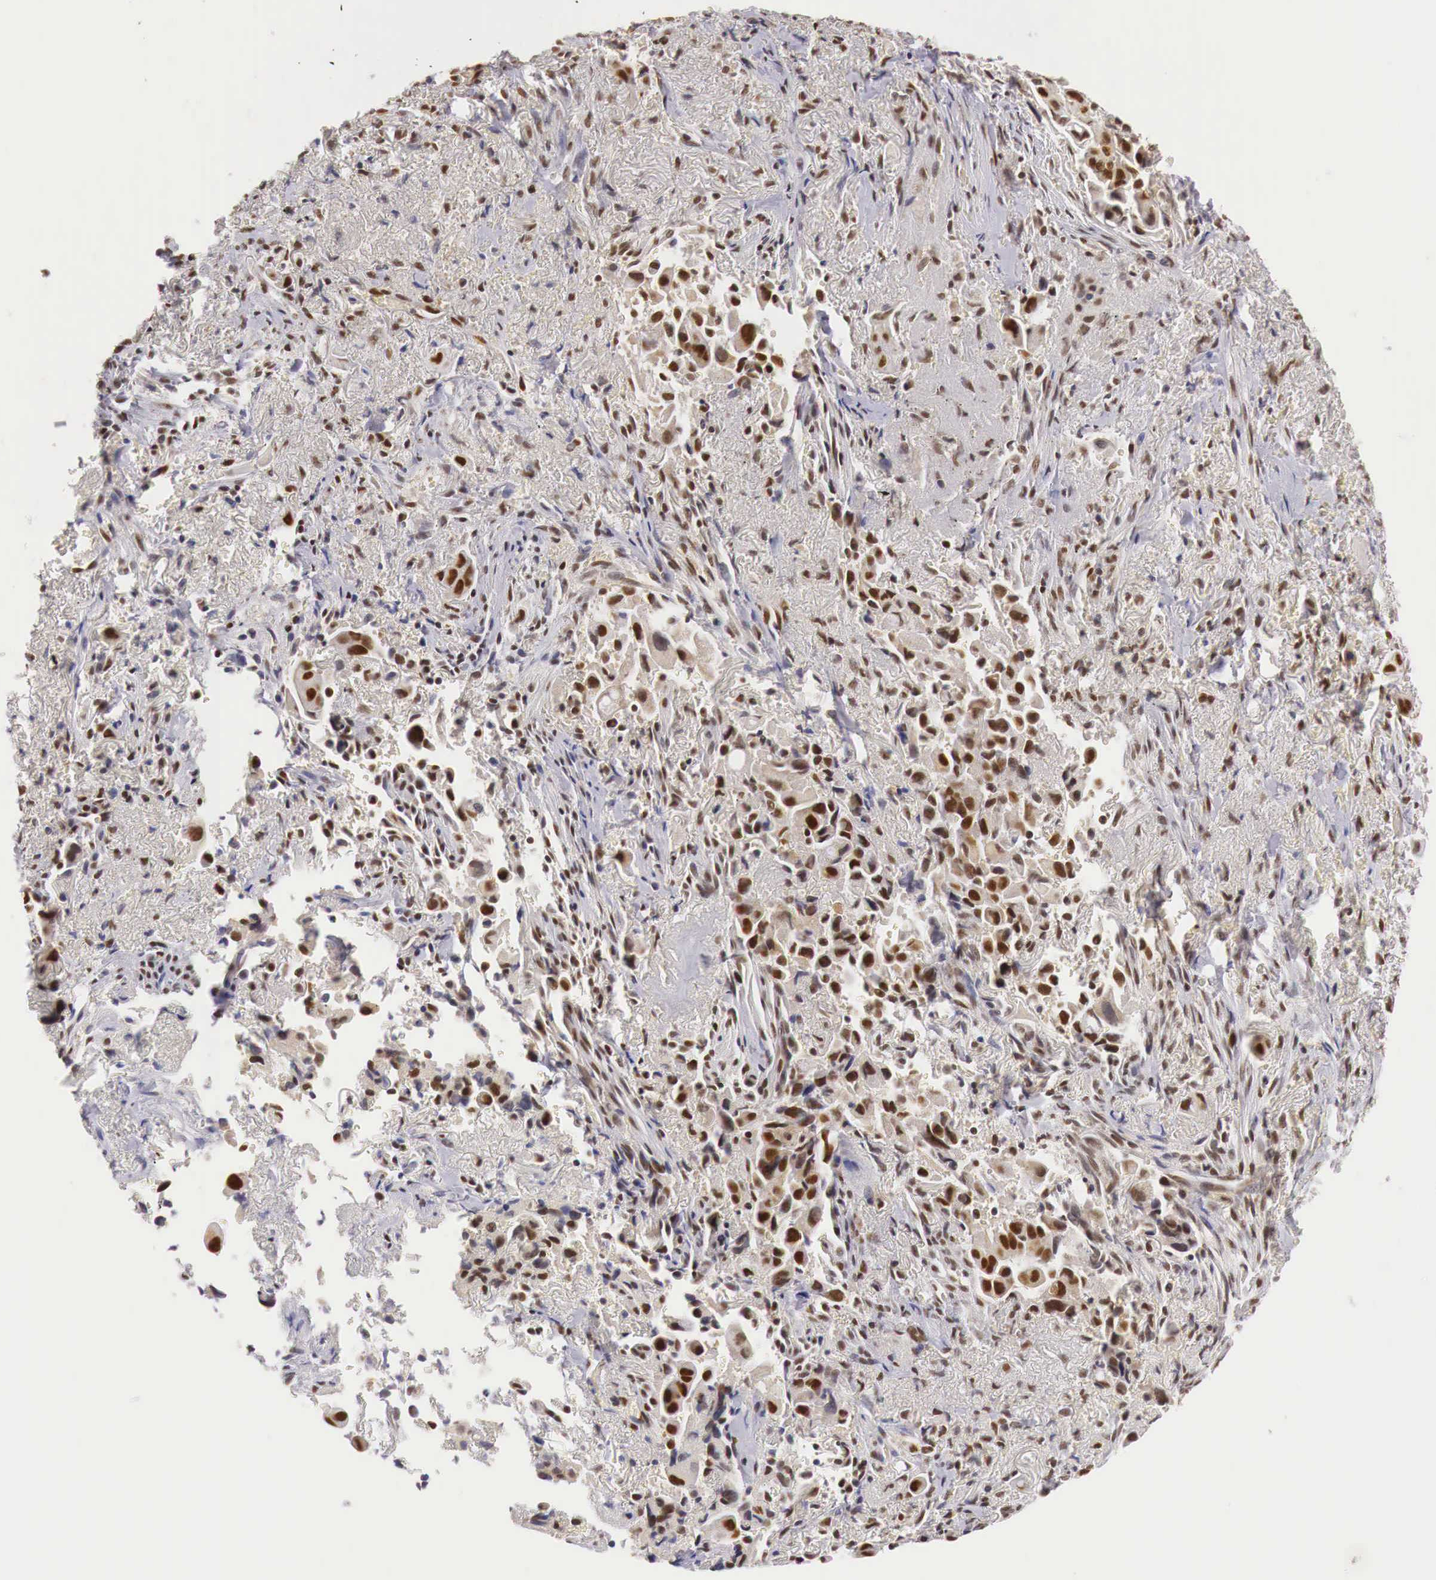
{"staining": {"intensity": "moderate", "quantity": ">75%", "location": "cytoplasmic/membranous,nuclear"}, "tissue": "lung cancer", "cell_type": "Tumor cells", "image_type": "cancer", "snomed": [{"axis": "morphology", "description": "Adenocarcinoma, NOS"}, {"axis": "topography", "description": "Lung"}], "caption": "A brown stain labels moderate cytoplasmic/membranous and nuclear positivity of a protein in human adenocarcinoma (lung) tumor cells.", "gene": "GPKOW", "patient": {"sex": "male", "age": 68}}